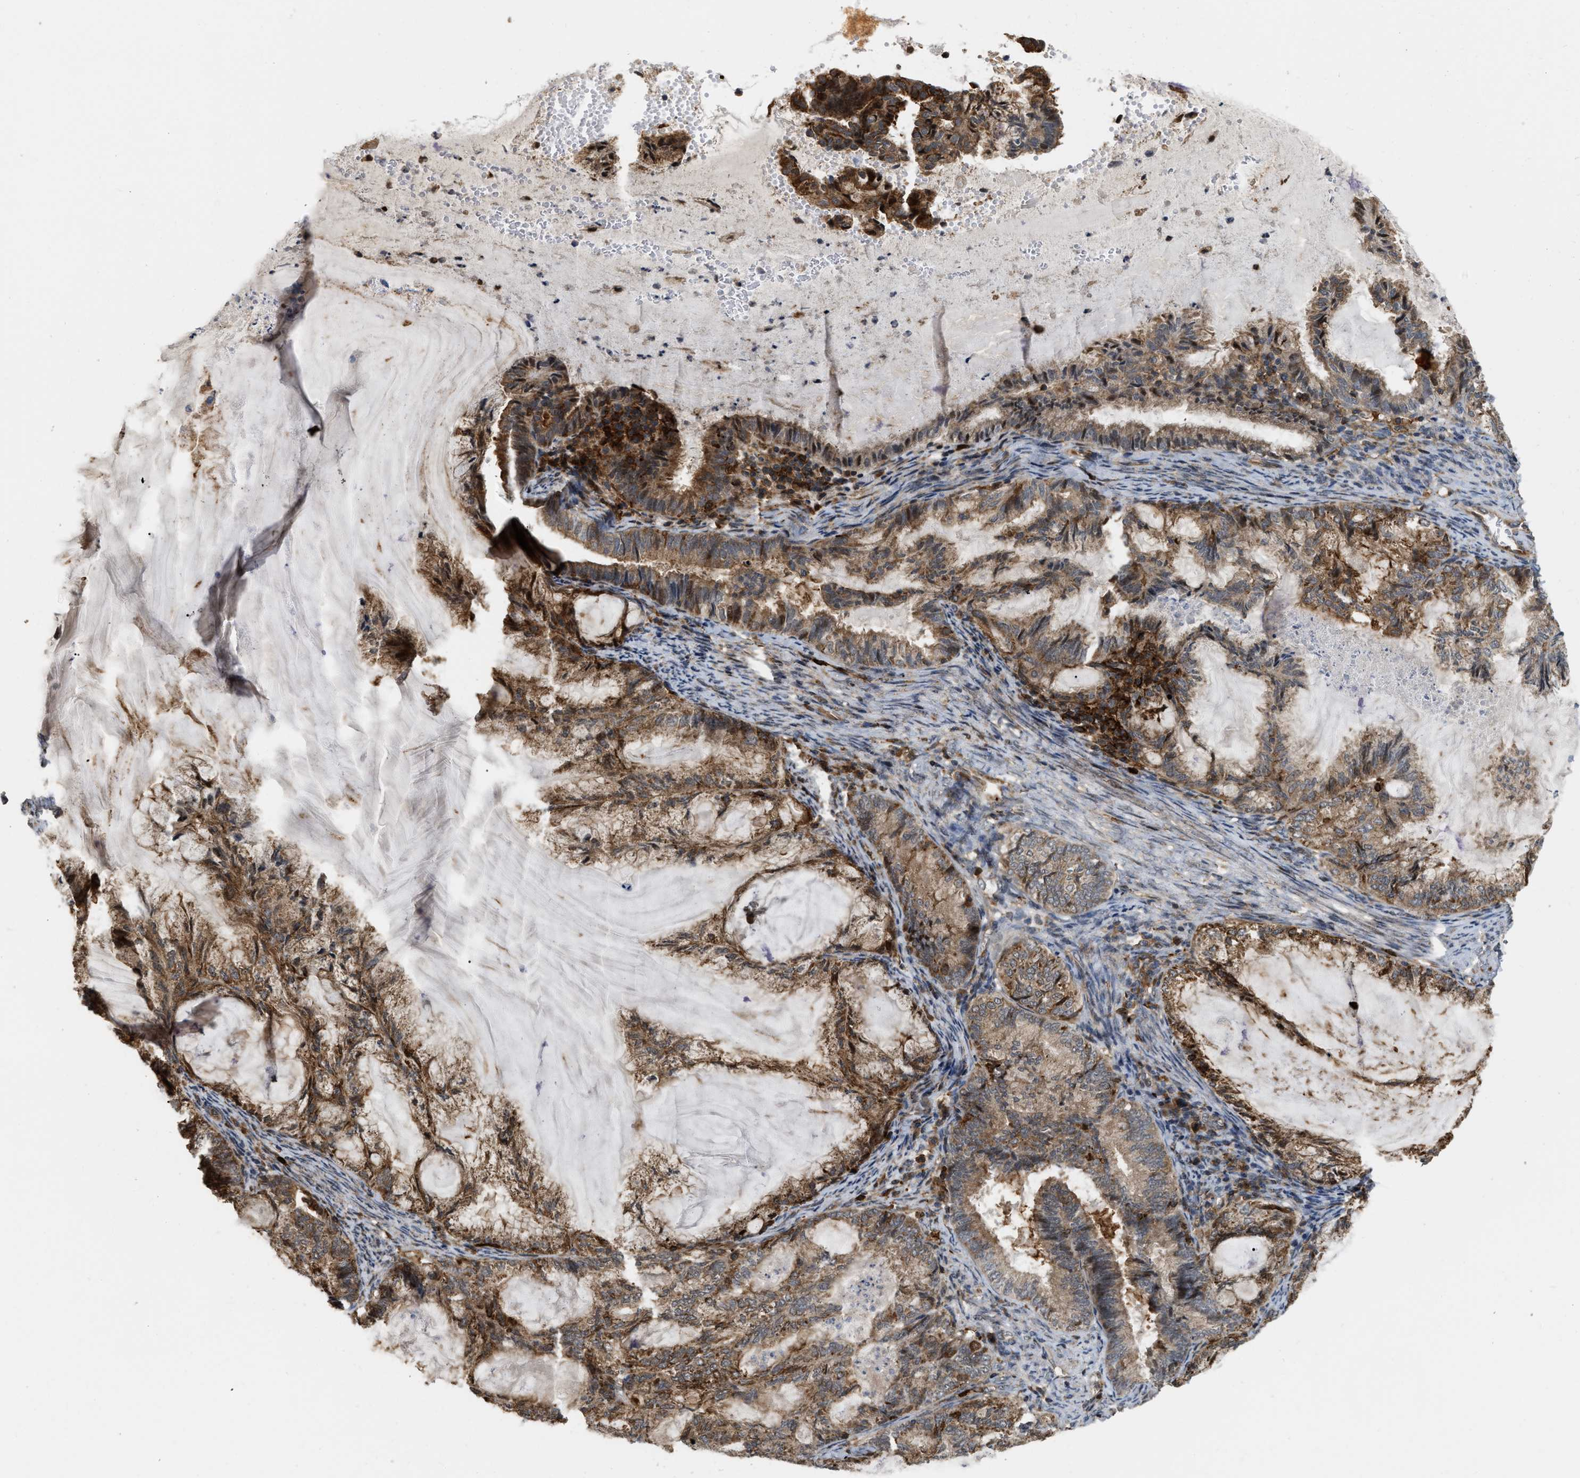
{"staining": {"intensity": "moderate", "quantity": ">75%", "location": "cytoplasmic/membranous"}, "tissue": "endometrial cancer", "cell_type": "Tumor cells", "image_type": "cancer", "snomed": [{"axis": "morphology", "description": "Adenocarcinoma, NOS"}, {"axis": "topography", "description": "Endometrium"}], "caption": "Immunohistochemical staining of endometrial adenocarcinoma demonstrates medium levels of moderate cytoplasmic/membranous protein expression in about >75% of tumor cells. (Brightfield microscopy of DAB IHC at high magnification).", "gene": "IQCE", "patient": {"sex": "female", "age": 86}}